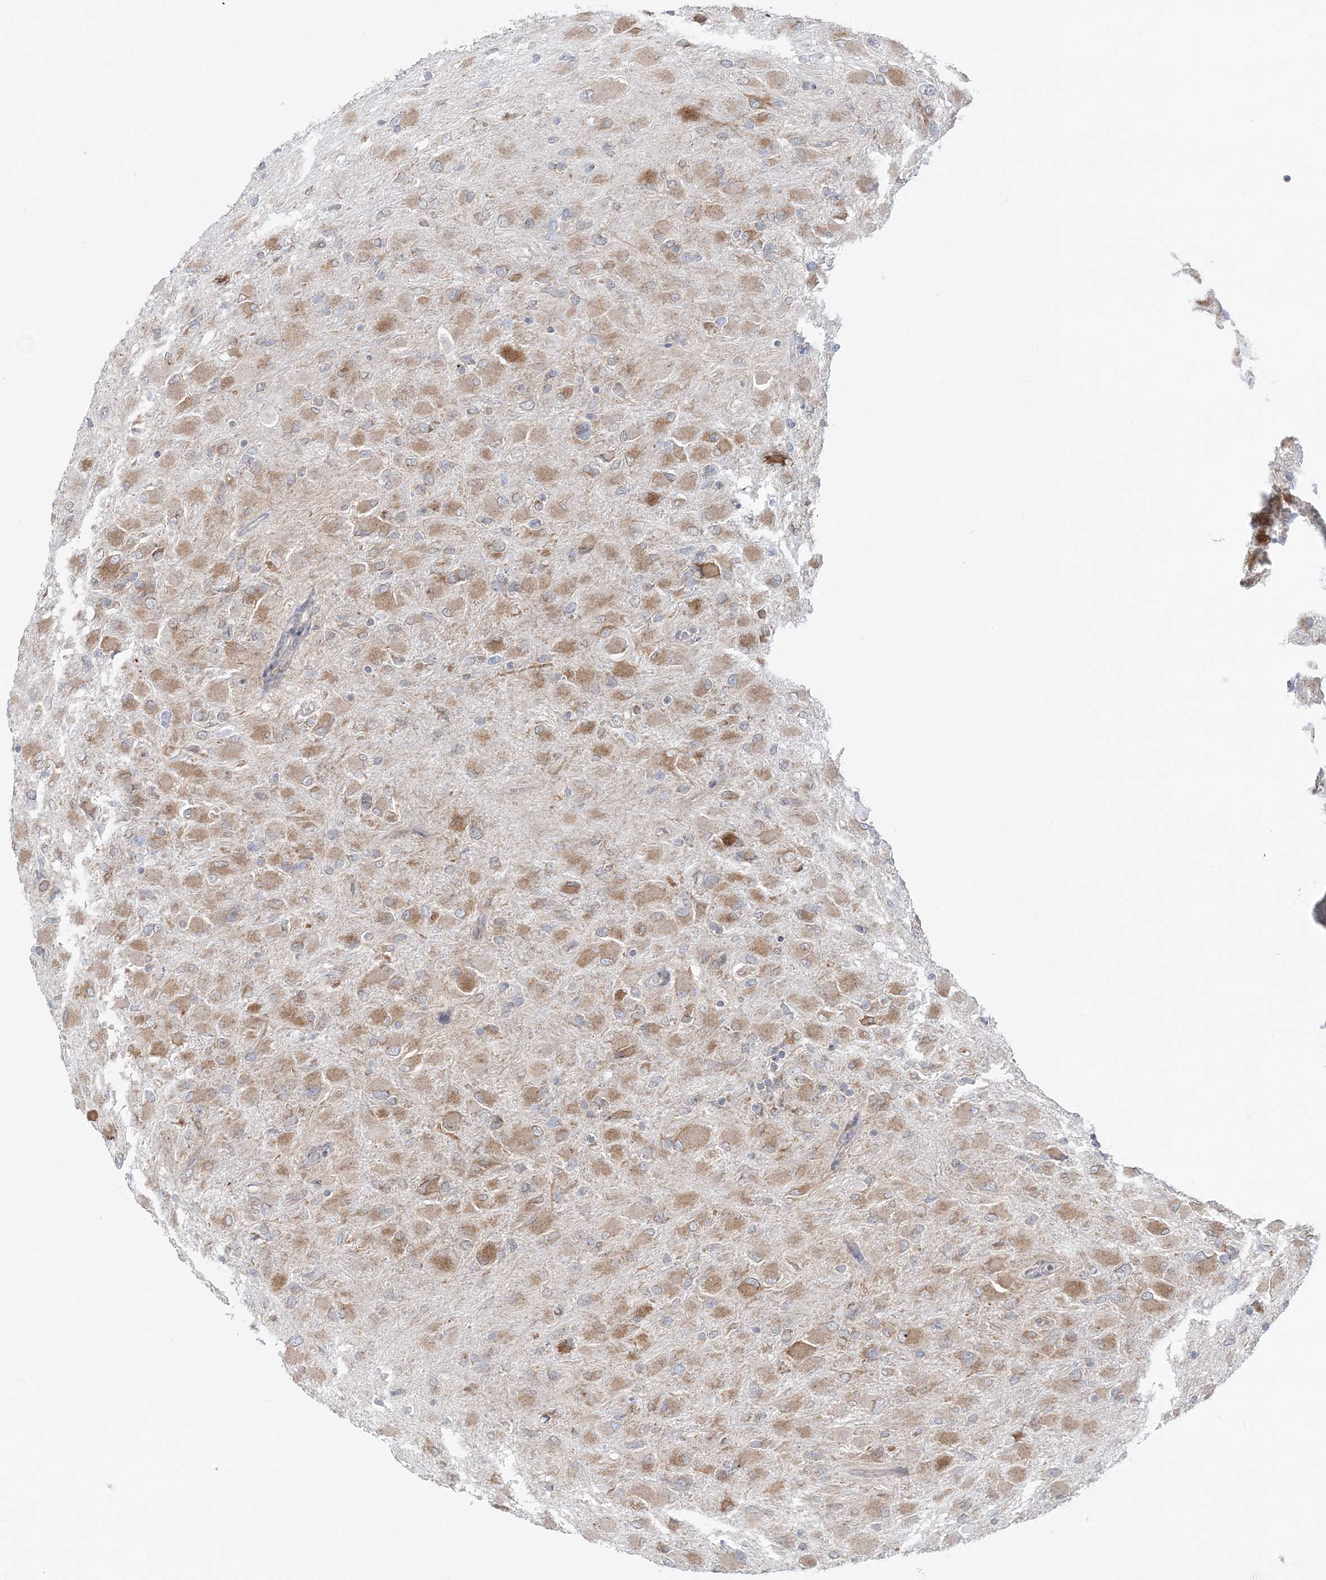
{"staining": {"intensity": "moderate", "quantity": ">75%", "location": "cytoplasmic/membranous"}, "tissue": "glioma", "cell_type": "Tumor cells", "image_type": "cancer", "snomed": [{"axis": "morphology", "description": "Glioma, malignant, High grade"}, {"axis": "topography", "description": "Cerebral cortex"}], "caption": "Moderate cytoplasmic/membranous expression is present in approximately >75% of tumor cells in malignant glioma (high-grade).", "gene": "TMED10", "patient": {"sex": "female", "age": 36}}